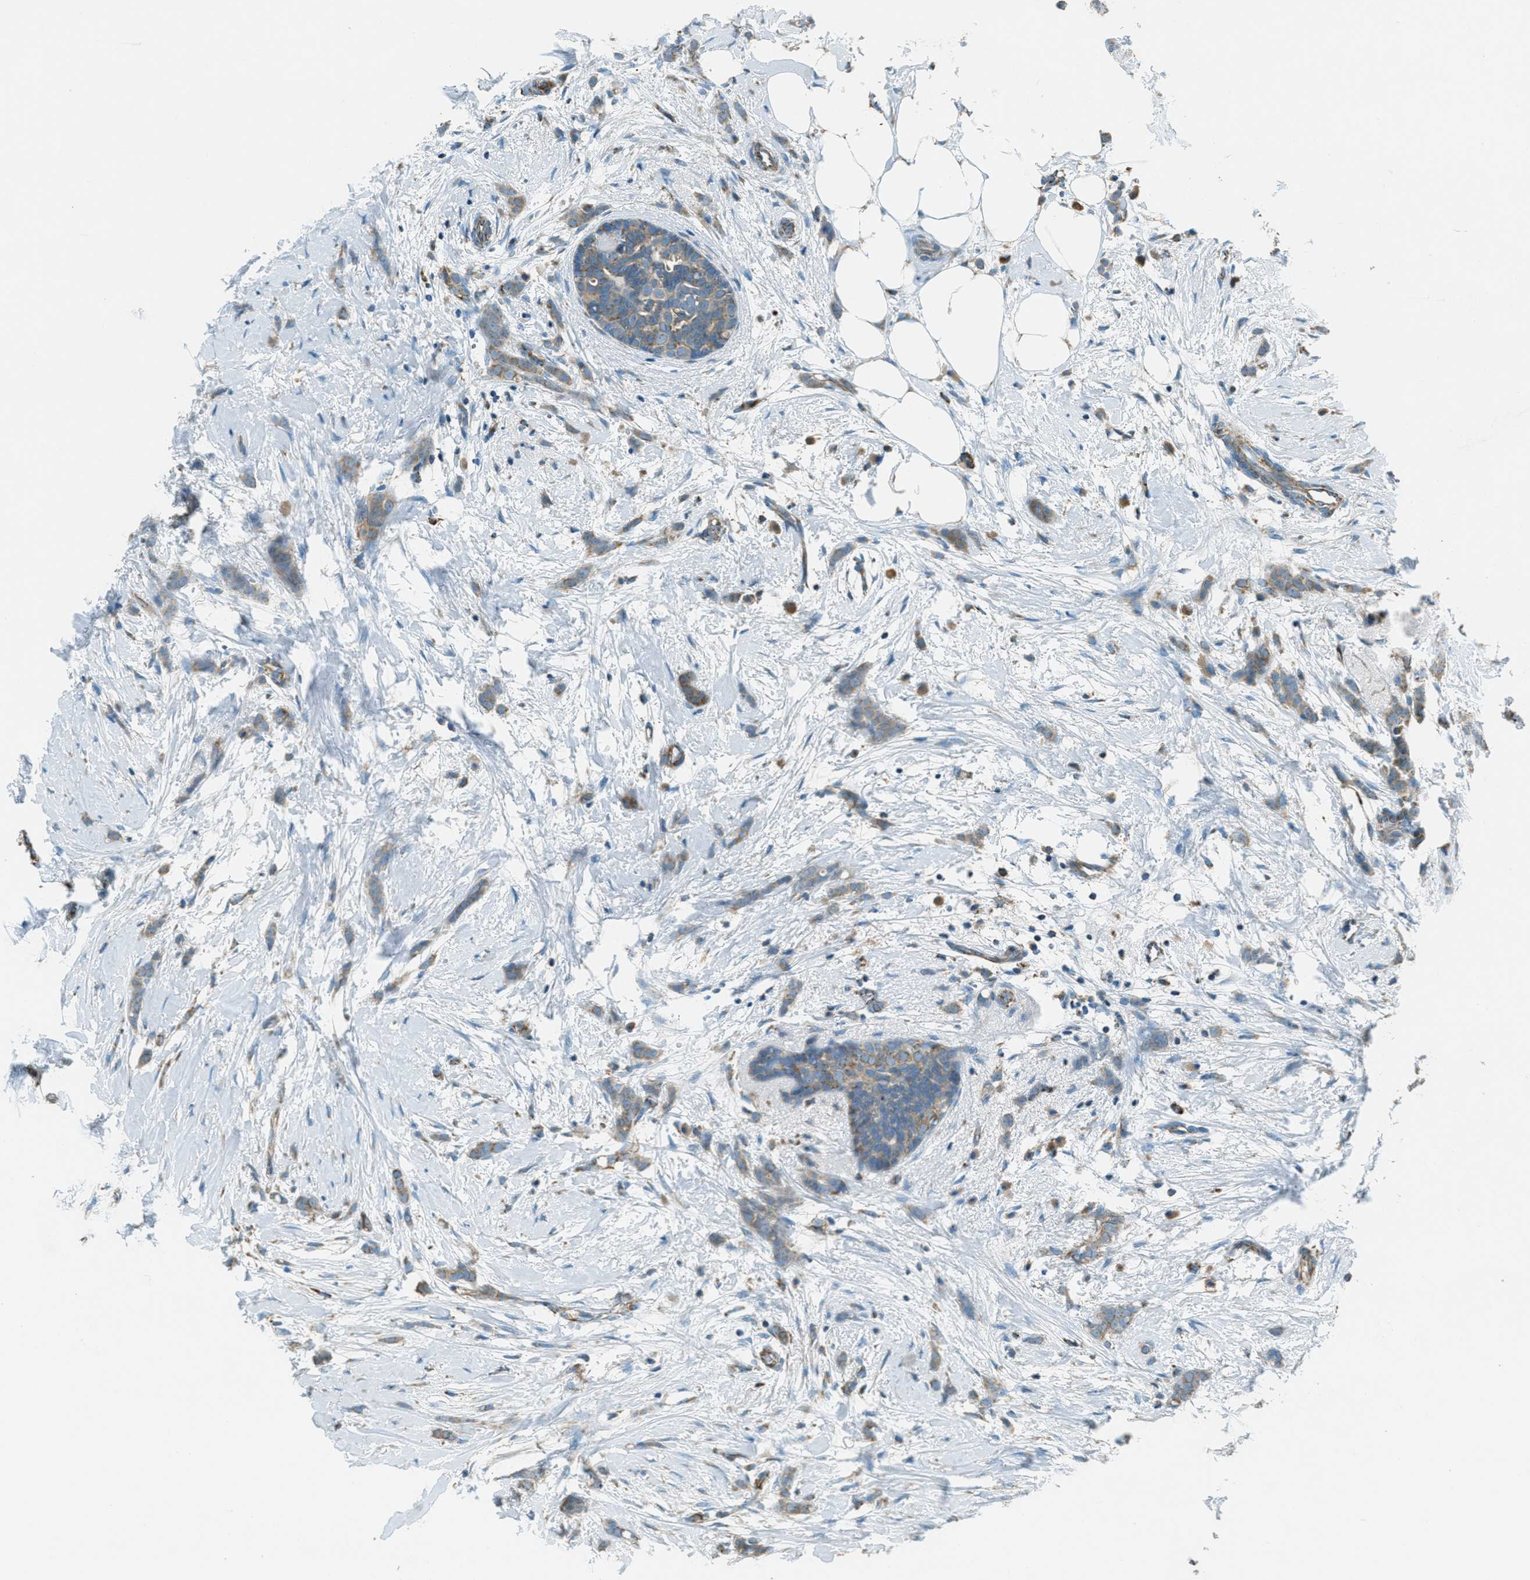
{"staining": {"intensity": "weak", "quantity": ">75%", "location": "cytoplasmic/membranous"}, "tissue": "breast cancer", "cell_type": "Tumor cells", "image_type": "cancer", "snomed": [{"axis": "morphology", "description": "Lobular carcinoma, in situ"}, {"axis": "morphology", "description": "Lobular carcinoma"}, {"axis": "topography", "description": "Breast"}], "caption": "An IHC micrograph of neoplastic tissue is shown. Protein staining in brown shows weak cytoplasmic/membranous positivity in lobular carcinoma in situ (breast) within tumor cells.", "gene": "CHST15", "patient": {"sex": "female", "age": 41}}